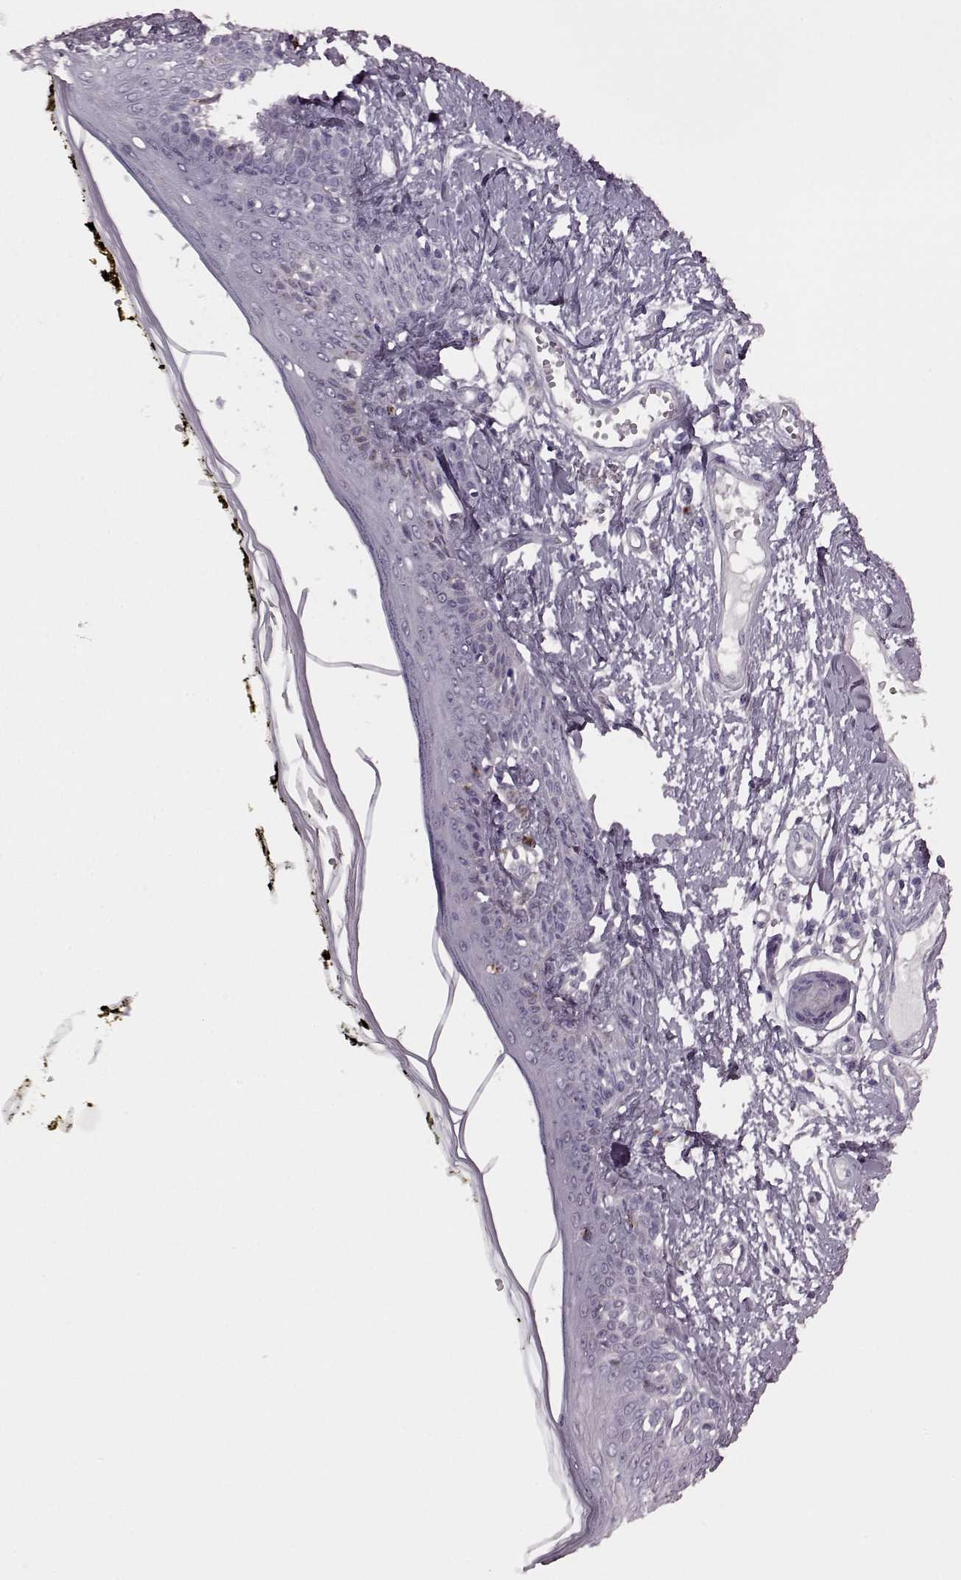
{"staining": {"intensity": "negative", "quantity": "none", "location": "none"}, "tissue": "skin", "cell_type": "Fibroblasts", "image_type": "normal", "snomed": [{"axis": "morphology", "description": "Normal tissue, NOS"}, {"axis": "topography", "description": "Skin"}], "caption": "DAB immunohistochemical staining of unremarkable skin reveals no significant expression in fibroblasts. (IHC, brightfield microscopy, high magnification).", "gene": "SNTG1", "patient": {"sex": "male", "age": 76}}